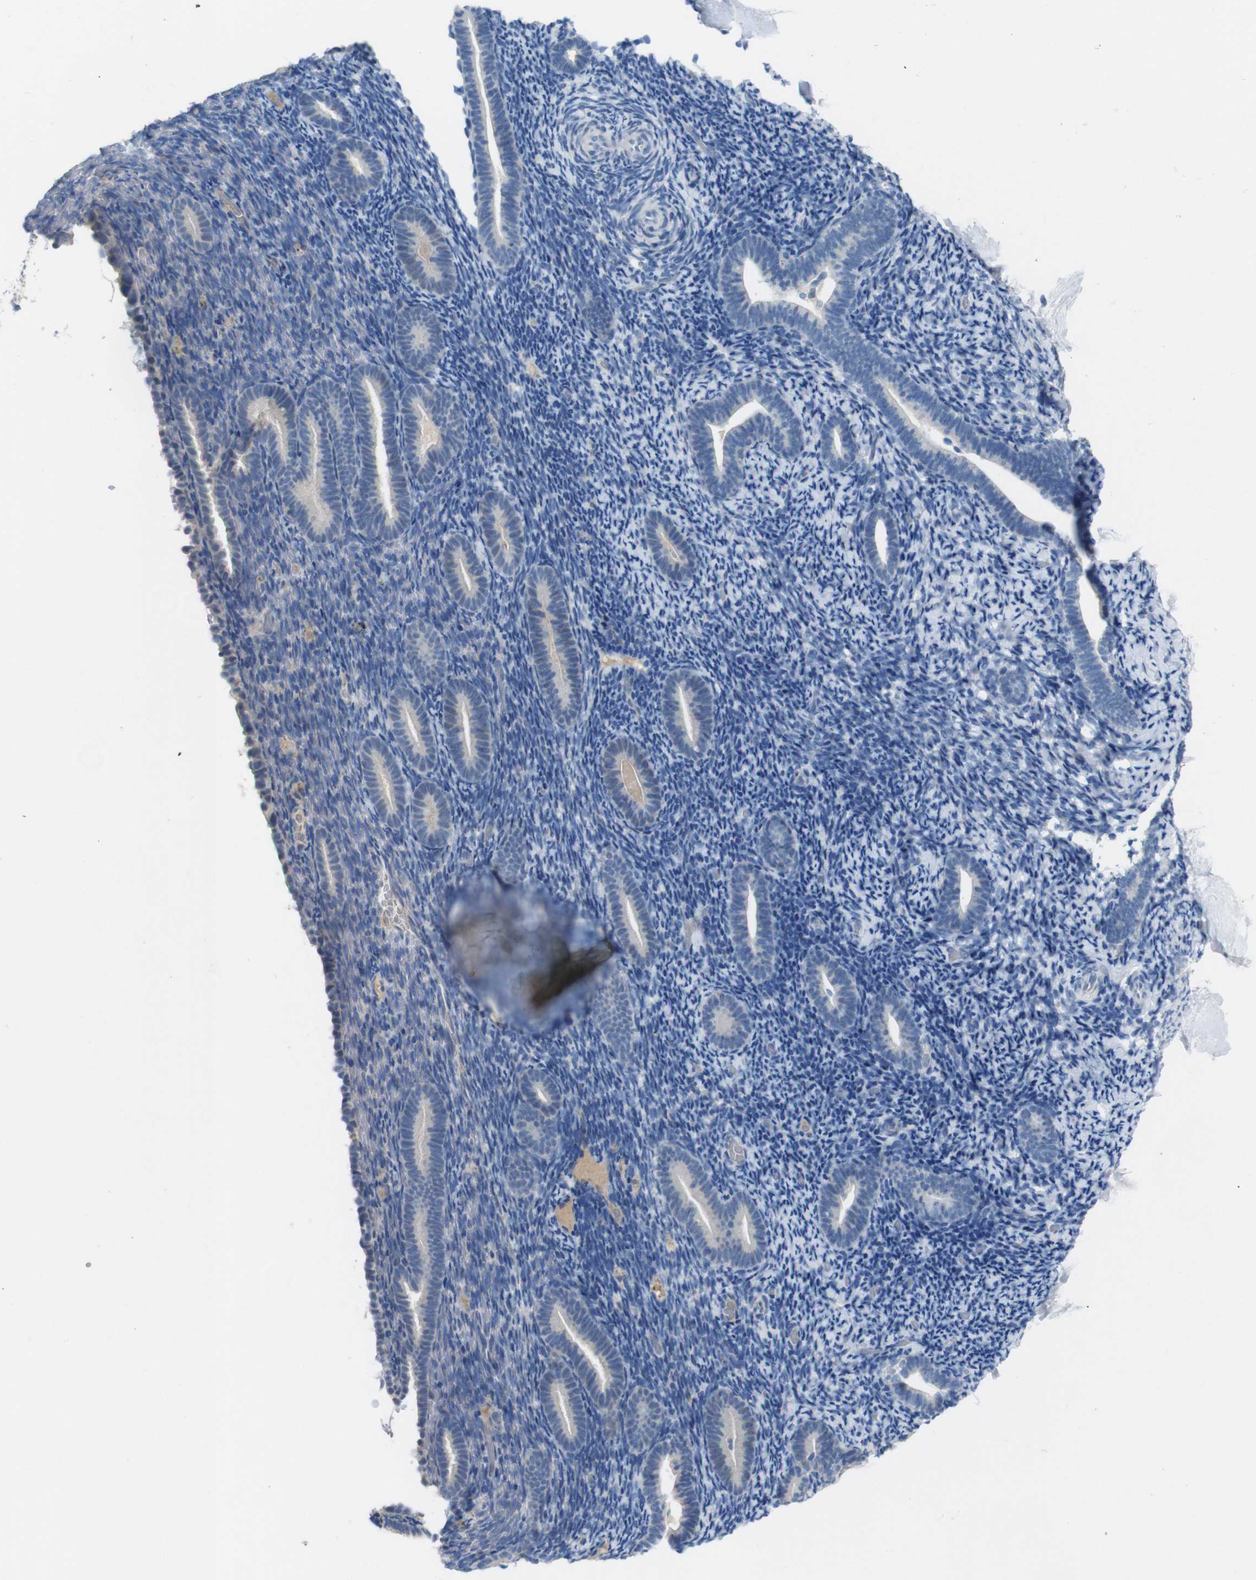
{"staining": {"intensity": "negative", "quantity": "none", "location": "none"}, "tissue": "endometrium", "cell_type": "Cells in endometrial stroma", "image_type": "normal", "snomed": [{"axis": "morphology", "description": "Normal tissue, NOS"}, {"axis": "topography", "description": "Endometrium"}], "caption": "Immunohistochemistry of benign human endometrium shows no expression in cells in endometrial stroma. The staining is performed using DAB (3,3'-diaminobenzidine) brown chromogen with nuclei counter-stained in using hematoxylin.", "gene": "CHRM5", "patient": {"sex": "female", "age": 51}}